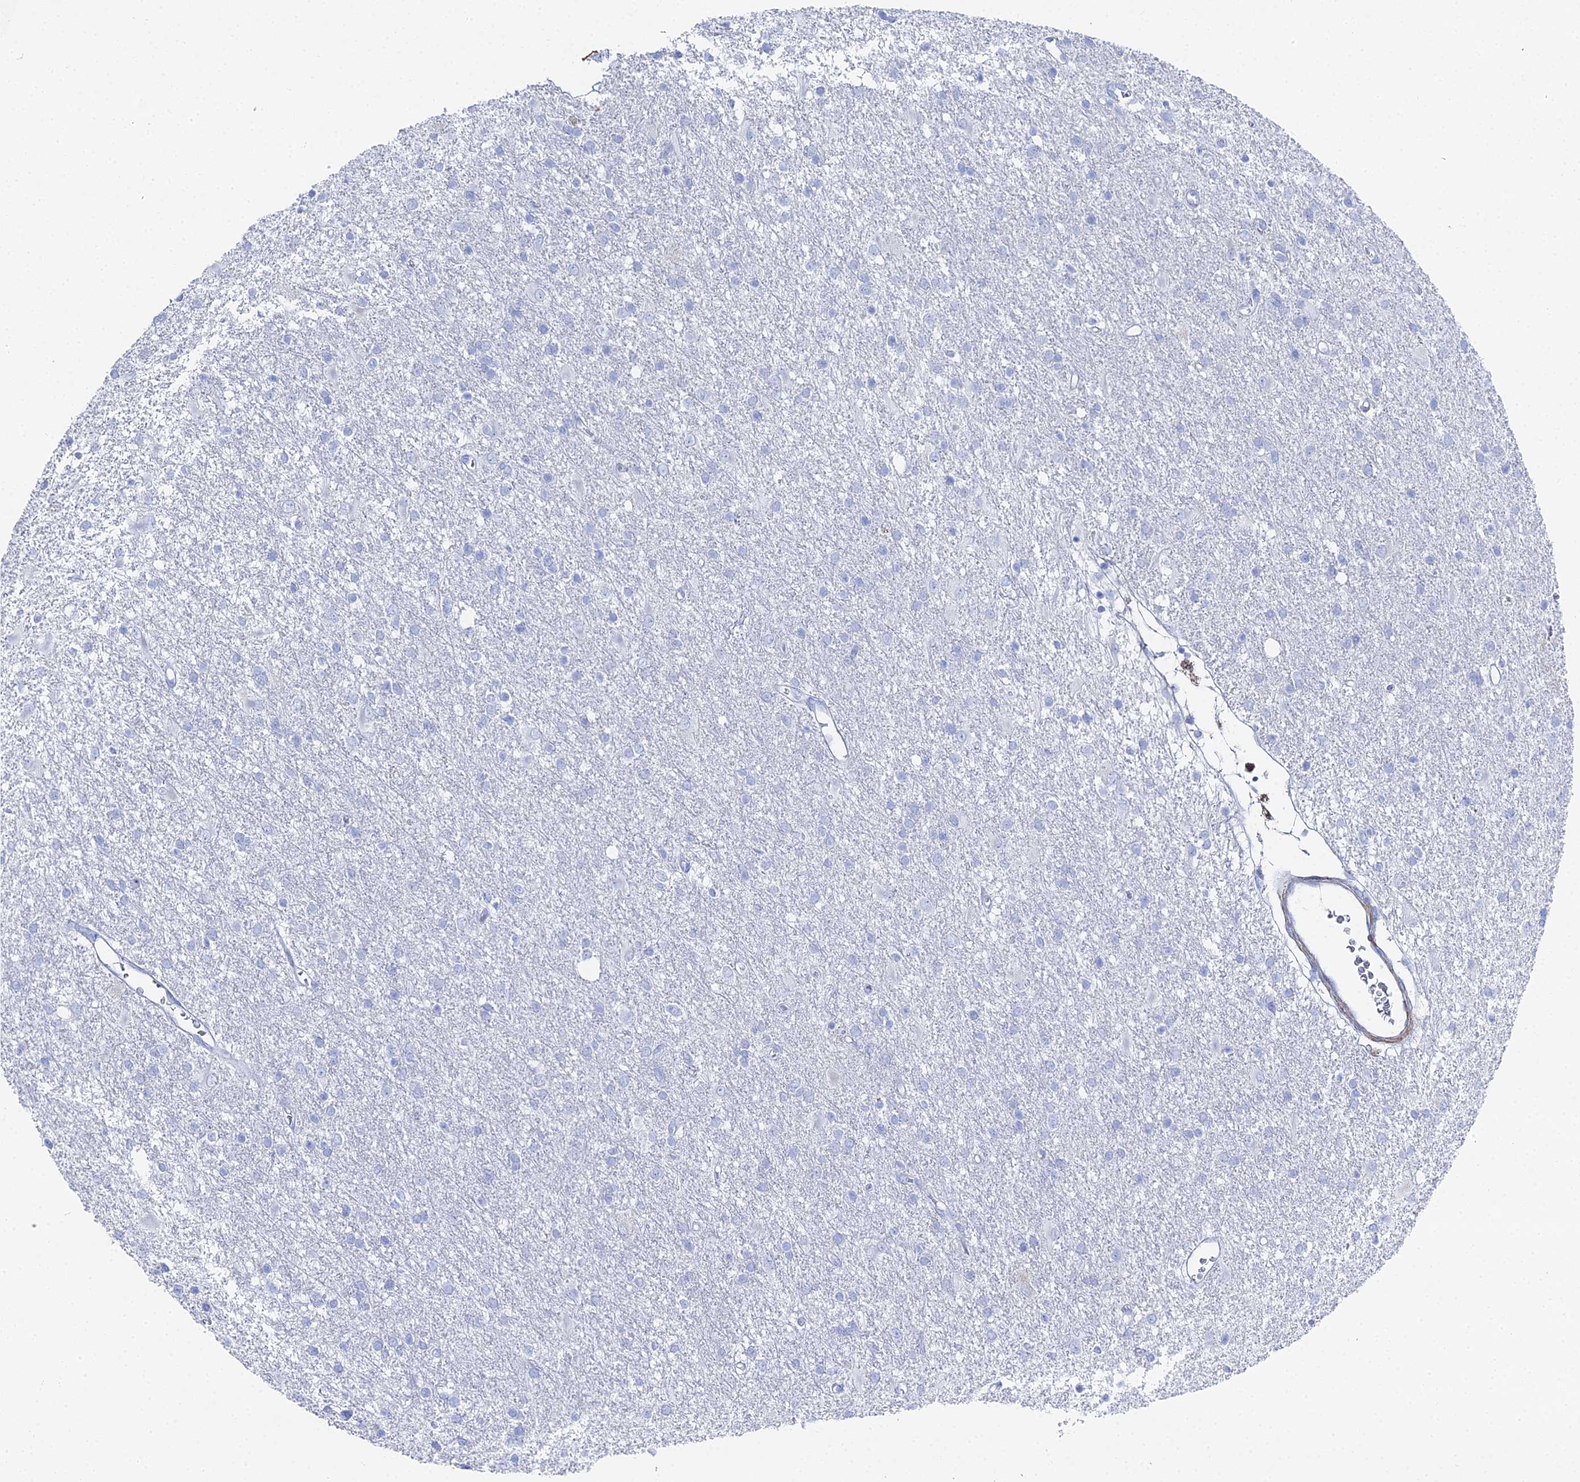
{"staining": {"intensity": "negative", "quantity": "none", "location": "none"}, "tissue": "glioma", "cell_type": "Tumor cells", "image_type": "cancer", "snomed": [{"axis": "morphology", "description": "Glioma, malignant, High grade"}, {"axis": "topography", "description": "Brain"}], "caption": "Human glioma stained for a protein using immunohistochemistry (IHC) shows no expression in tumor cells.", "gene": "DHX34", "patient": {"sex": "female", "age": 50}}